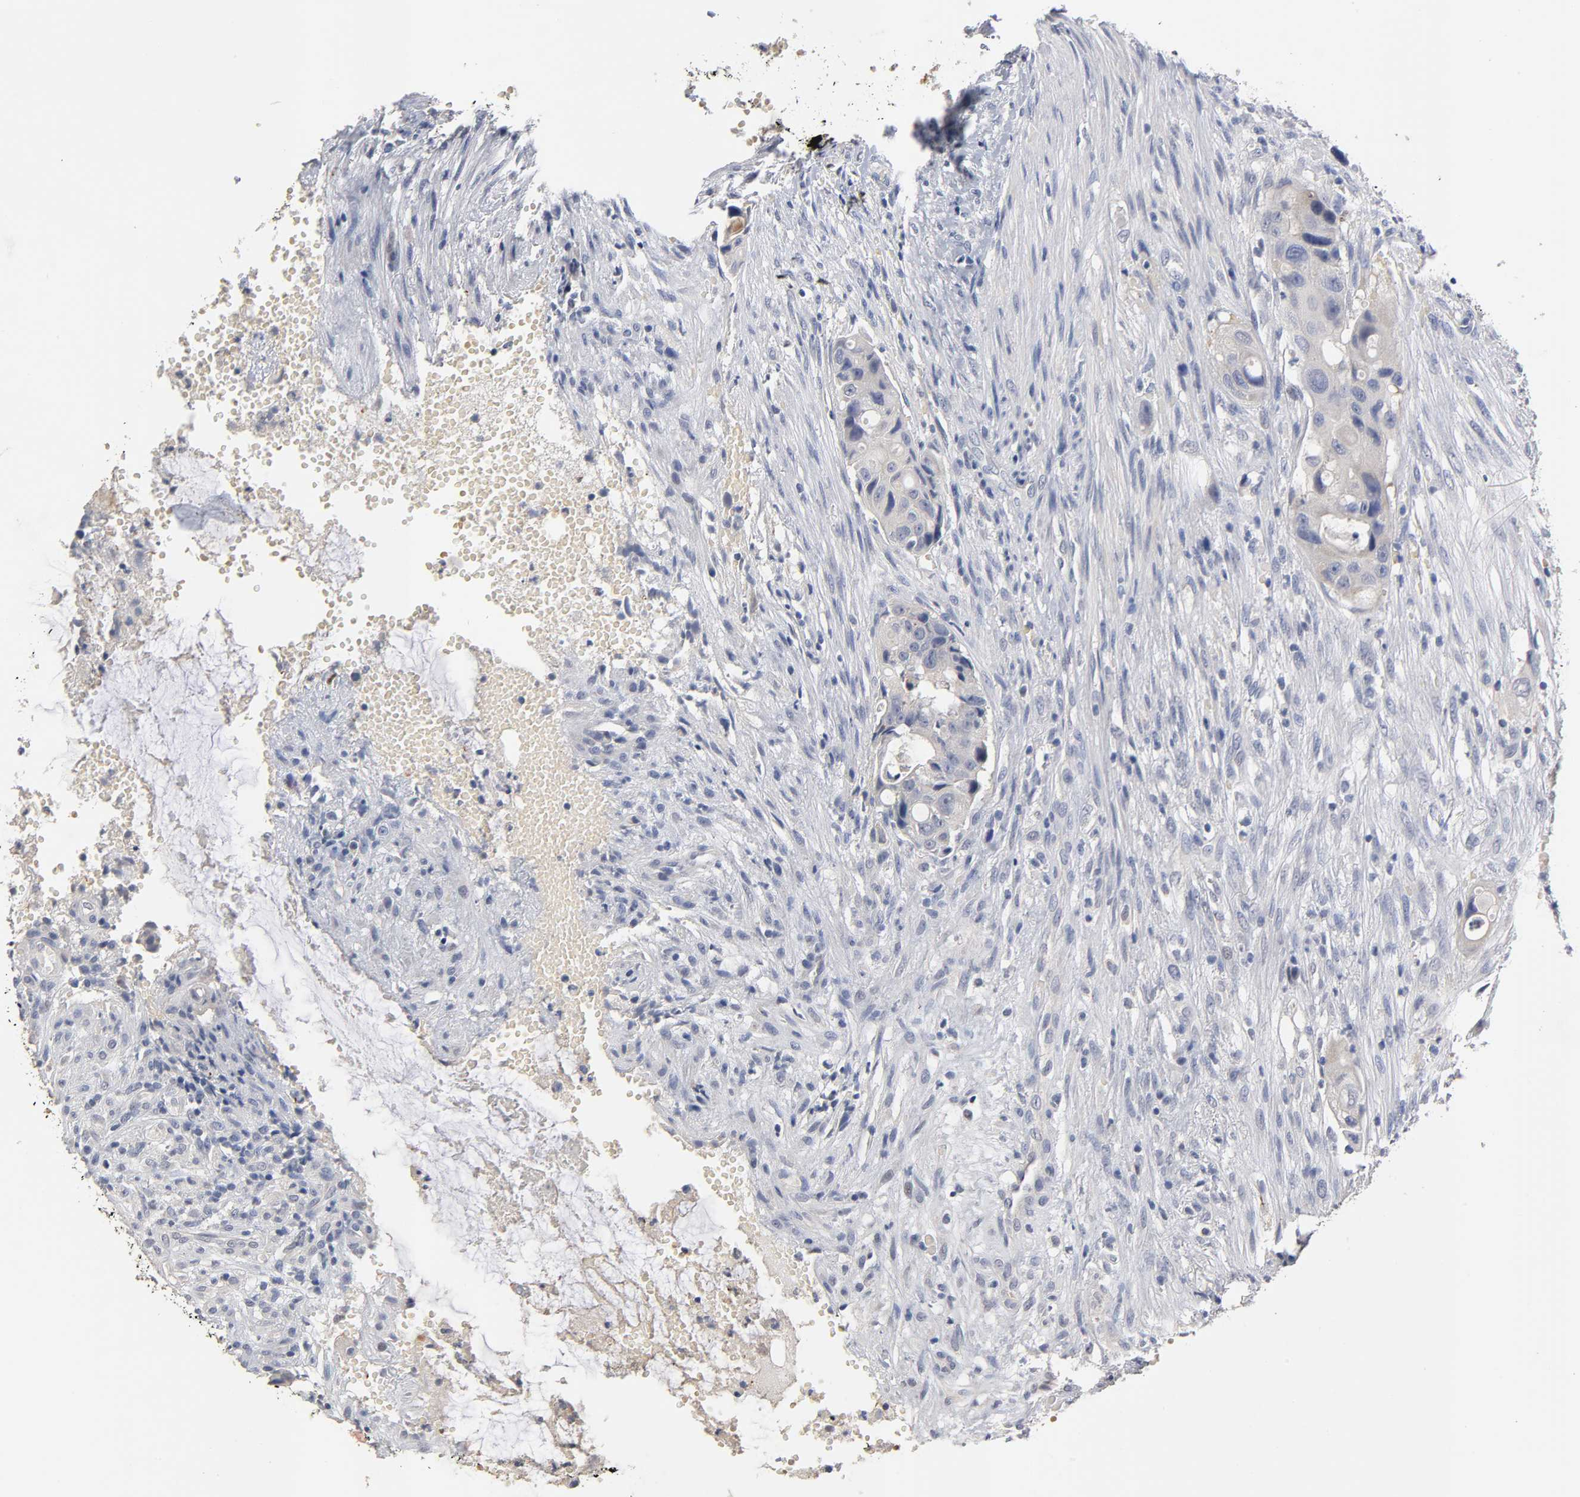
{"staining": {"intensity": "negative", "quantity": "none", "location": "none"}, "tissue": "colorectal cancer", "cell_type": "Tumor cells", "image_type": "cancer", "snomed": [{"axis": "morphology", "description": "Adenocarcinoma, NOS"}, {"axis": "topography", "description": "Colon"}], "caption": "Micrograph shows no protein staining in tumor cells of adenocarcinoma (colorectal) tissue.", "gene": "OVOL1", "patient": {"sex": "female", "age": 57}}